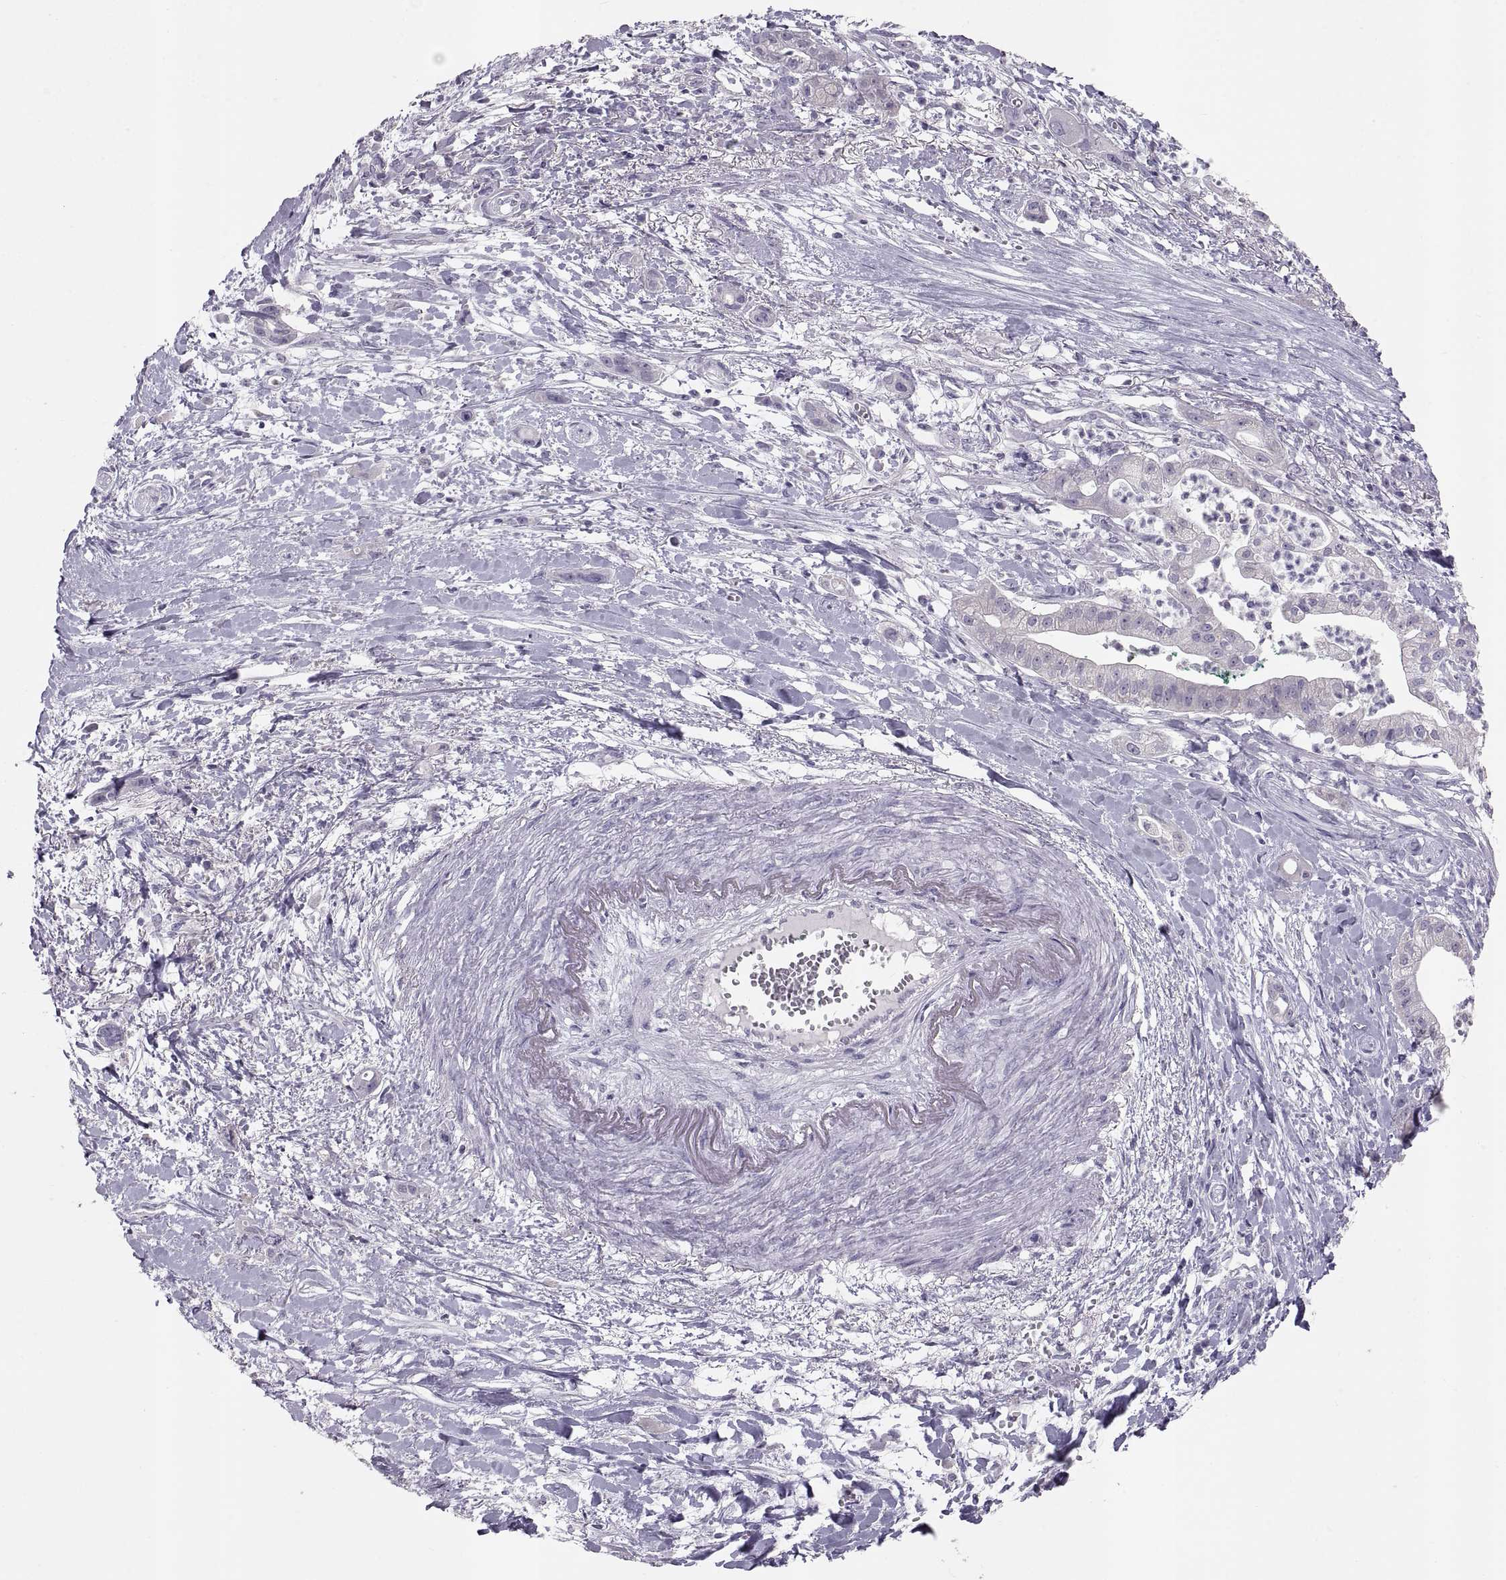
{"staining": {"intensity": "negative", "quantity": "none", "location": "none"}, "tissue": "pancreatic cancer", "cell_type": "Tumor cells", "image_type": "cancer", "snomed": [{"axis": "morphology", "description": "Normal tissue, NOS"}, {"axis": "morphology", "description": "Adenocarcinoma, NOS"}, {"axis": "topography", "description": "Lymph node"}, {"axis": "topography", "description": "Pancreas"}], "caption": "This is a micrograph of immunohistochemistry staining of pancreatic cancer, which shows no positivity in tumor cells.", "gene": "WBP2NL", "patient": {"sex": "female", "age": 58}}